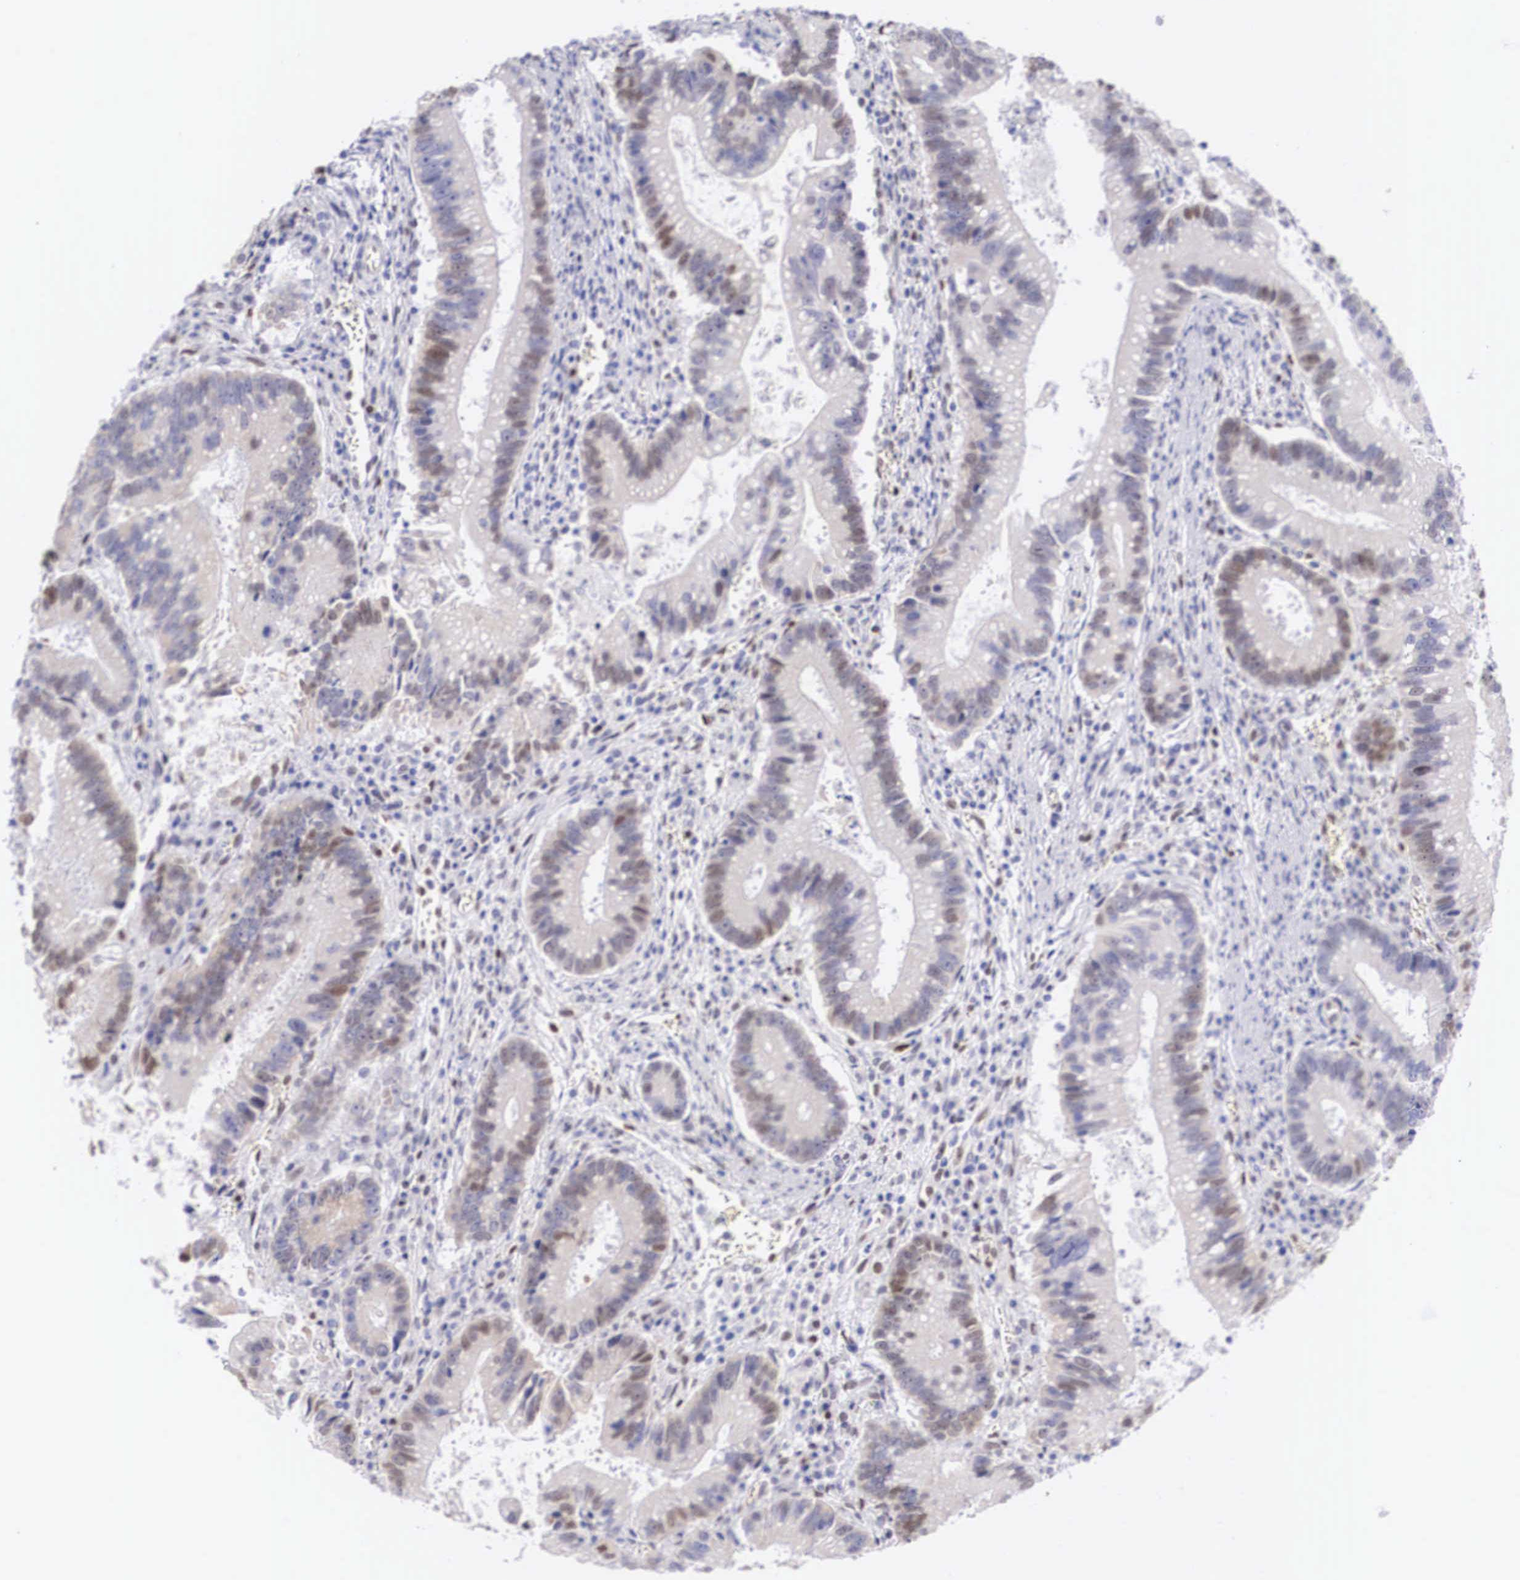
{"staining": {"intensity": "weak", "quantity": "<25%", "location": "nuclear"}, "tissue": "colorectal cancer", "cell_type": "Tumor cells", "image_type": "cancer", "snomed": [{"axis": "morphology", "description": "Adenocarcinoma, NOS"}, {"axis": "topography", "description": "Rectum"}], "caption": "Immunohistochemical staining of human colorectal adenocarcinoma displays no significant positivity in tumor cells. (DAB (3,3'-diaminobenzidine) immunohistochemistry (IHC) with hematoxylin counter stain).", "gene": "HMGN5", "patient": {"sex": "female", "age": 81}}